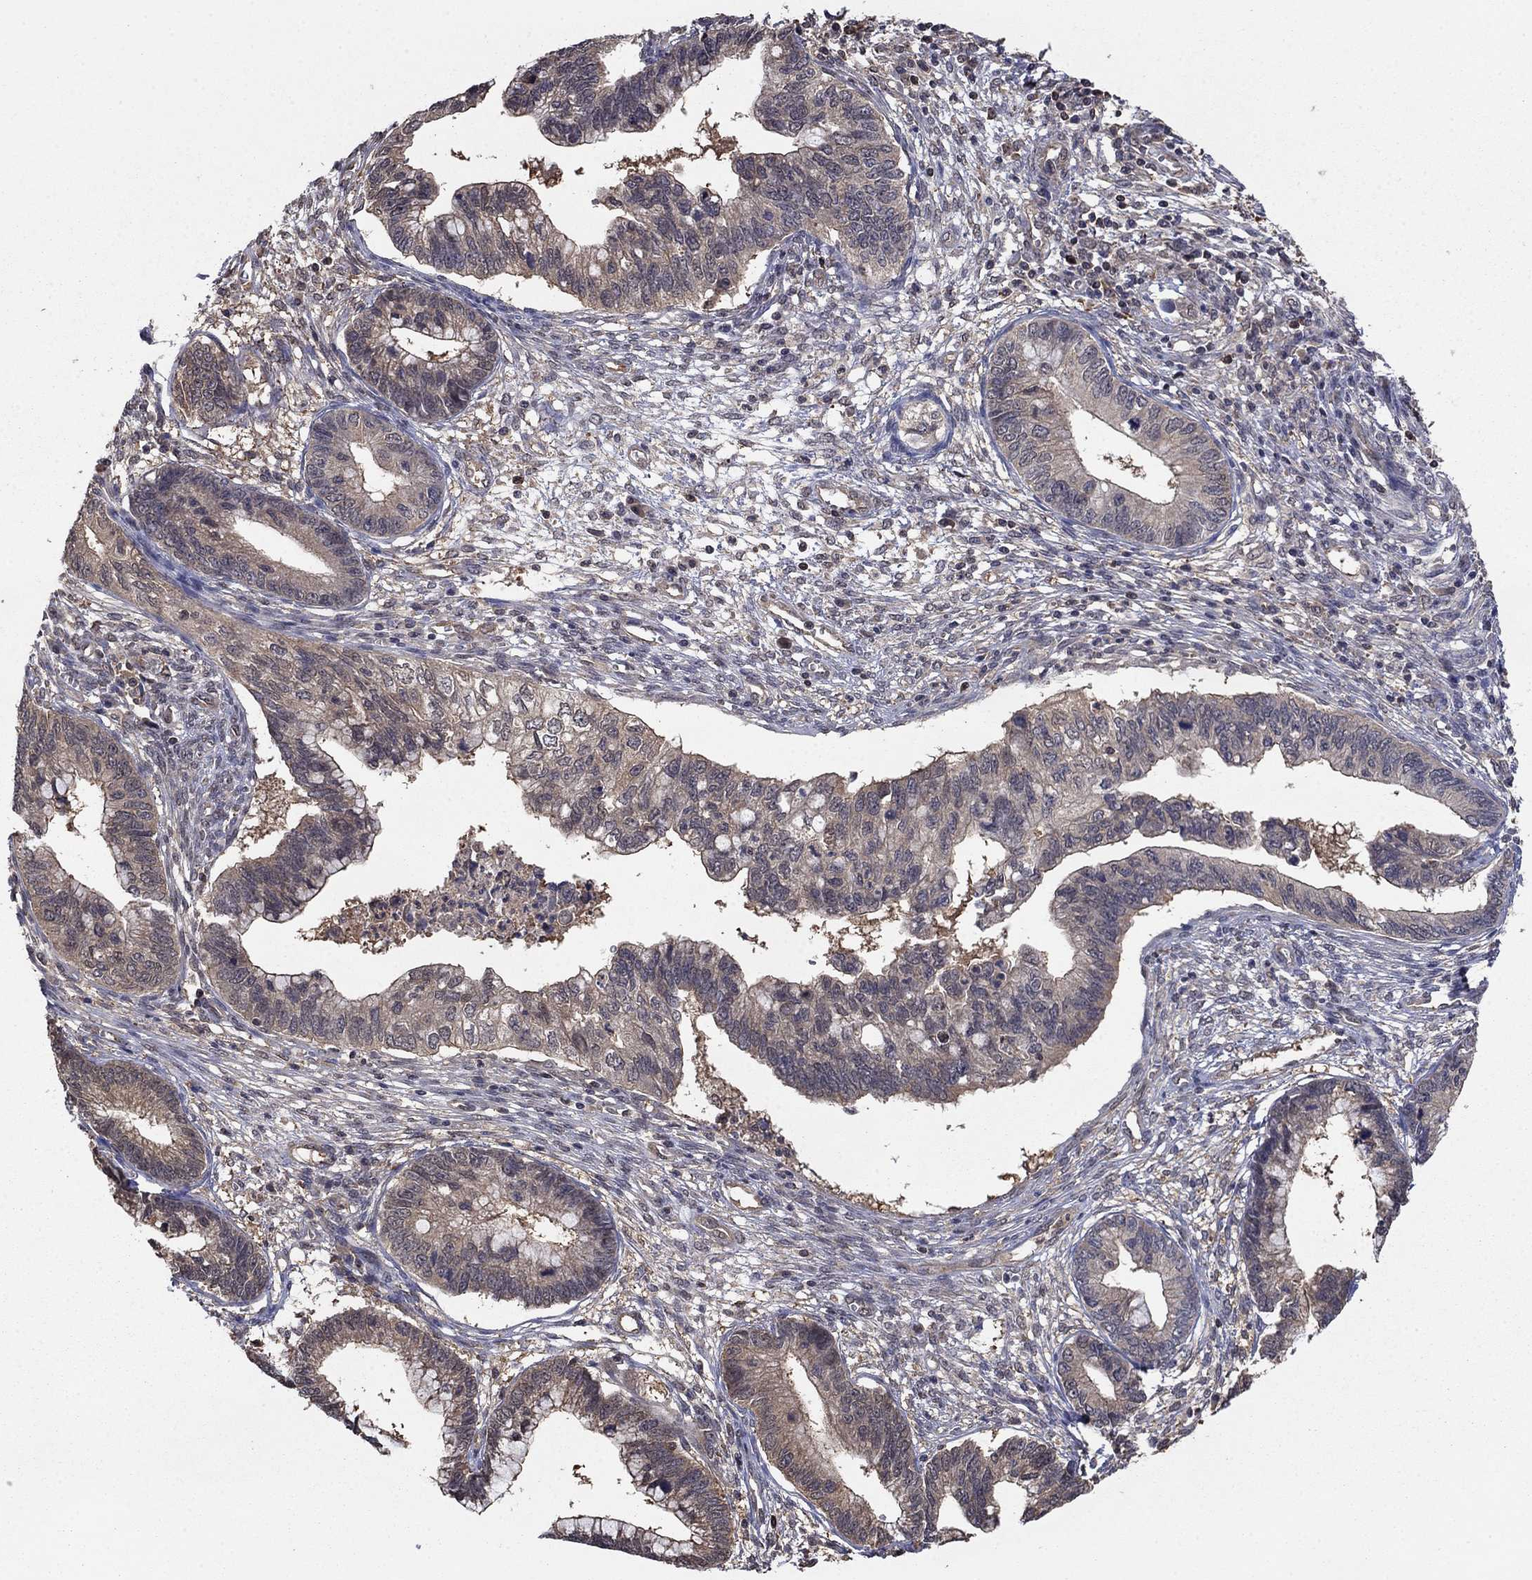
{"staining": {"intensity": "weak", "quantity": "<25%", "location": "cytoplasmic/membranous"}, "tissue": "cervical cancer", "cell_type": "Tumor cells", "image_type": "cancer", "snomed": [{"axis": "morphology", "description": "Adenocarcinoma, NOS"}, {"axis": "topography", "description": "Cervix"}], "caption": "DAB (3,3'-diaminobenzidine) immunohistochemical staining of human cervical cancer reveals no significant positivity in tumor cells. The staining was performed using DAB (3,3'-diaminobenzidine) to visualize the protein expression in brown, while the nuclei were stained in blue with hematoxylin (Magnification: 20x).", "gene": "RNF114", "patient": {"sex": "female", "age": 44}}